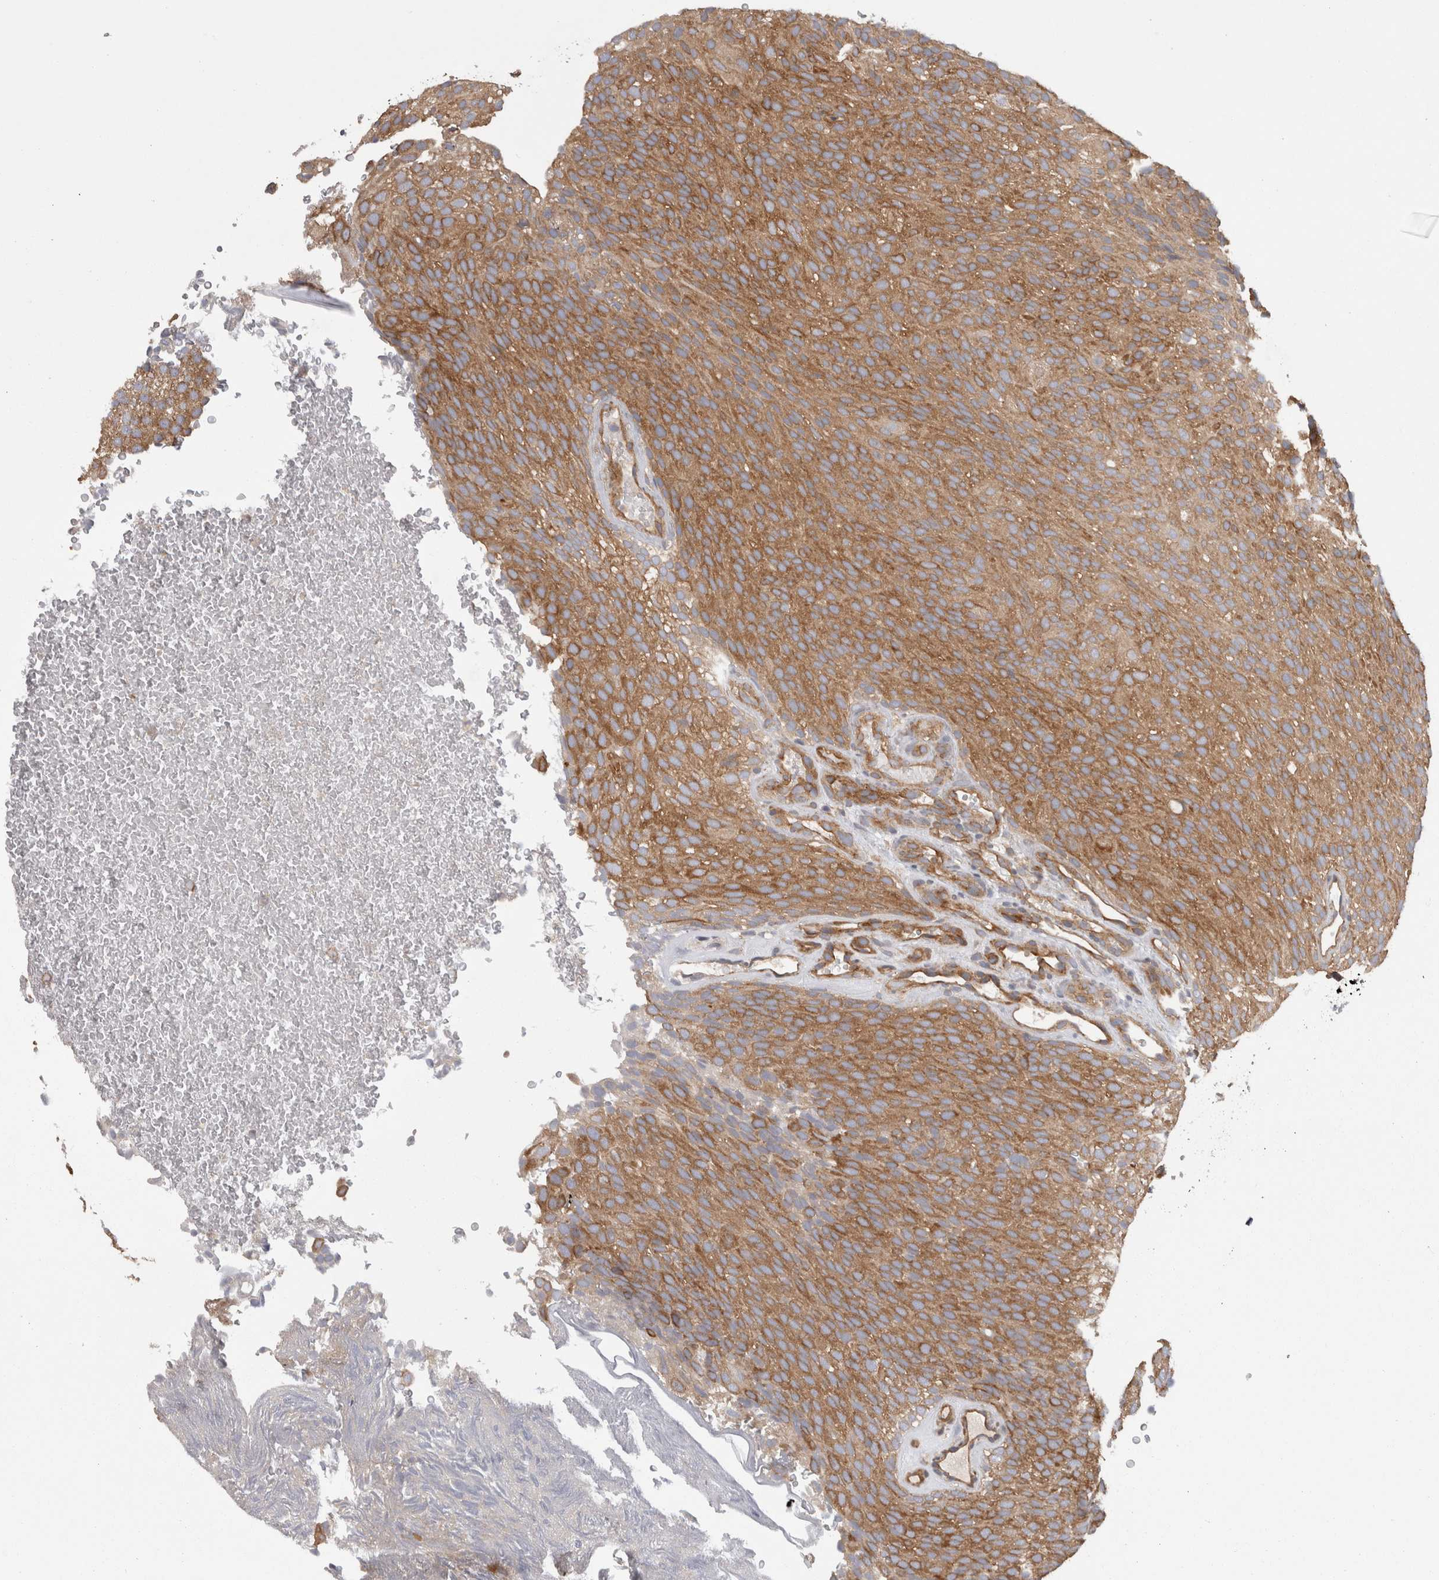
{"staining": {"intensity": "strong", "quantity": ">75%", "location": "cytoplasmic/membranous"}, "tissue": "urothelial cancer", "cell_type": "Tumor cells", "image_type": "cancer", "snomed": [{"axis": "morphology", "description": "Urothelial carcinoma, Low grade"}, {"axis": "topography", "description": "Urinary bladder"}], "caption": "A high amount of strong cytoplasmic/membranous staining is identified in about >75% of tumor cells in urothelial carcinoma (low-grade) tissue.", "gene": "SMCR8", "patient": {"sex": "male", "age": 78}}